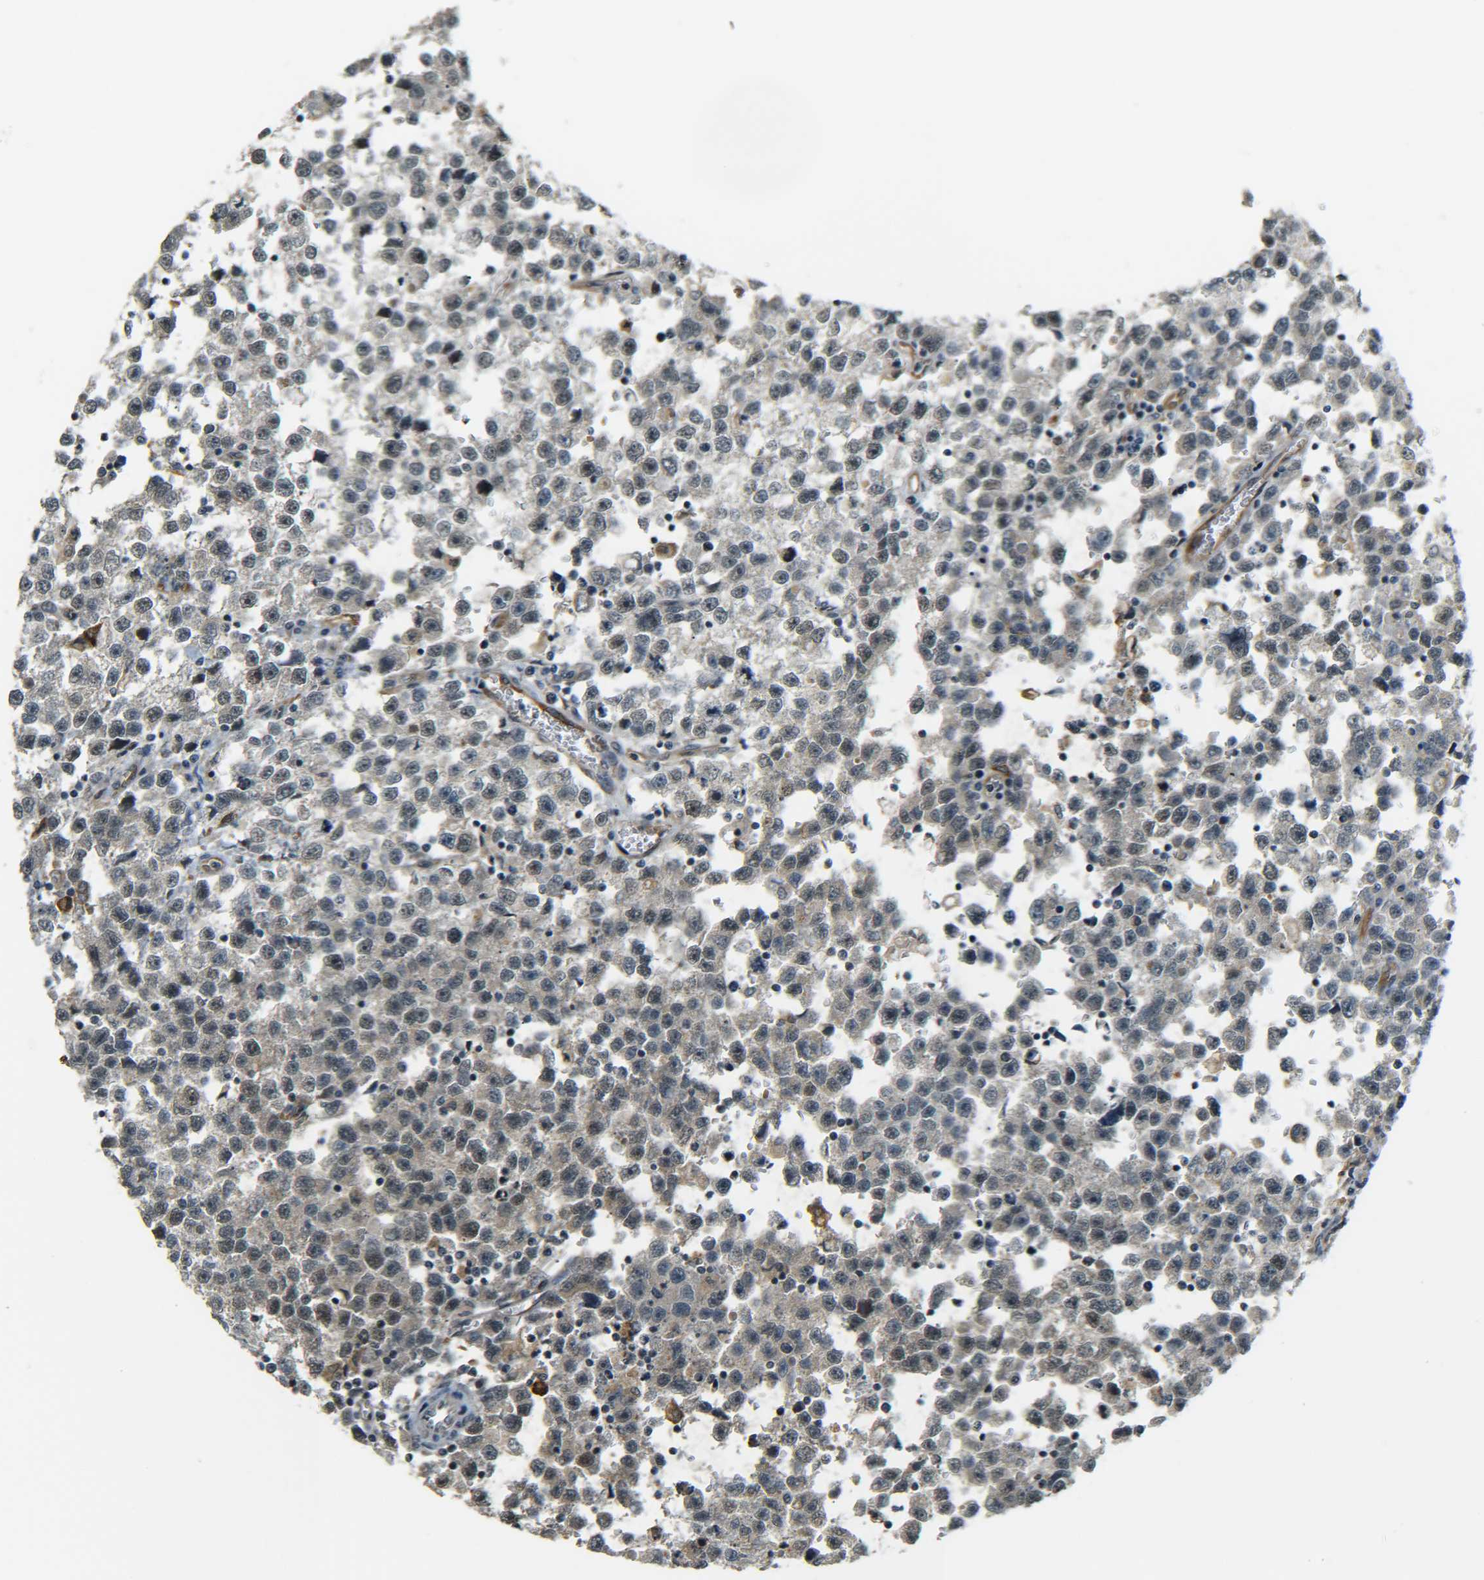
{"staining": {"intensity": "negative", "quantity": "none", "location": "none"}, "tissue": "testis cancer", "cell_type": "Tumor cells", "image_type": "cancer", "snomed": [{"axis": "morphology", "description": "Seminoma, NOS"}, {"axis": "topography", "description": "Testis"}], "caption": "IHC histopathology image of neoplastic tissue: seminoma (testis) stained with DAB exhibits no significant protein expression in tumor cells. Brightfield microscopy of immunohistochemistry stained with DAB (brown) and hematoxylin (blue), captured at high magnification.", "gene": "DAB2", "patient": {"sex": "male", "age": 33}}